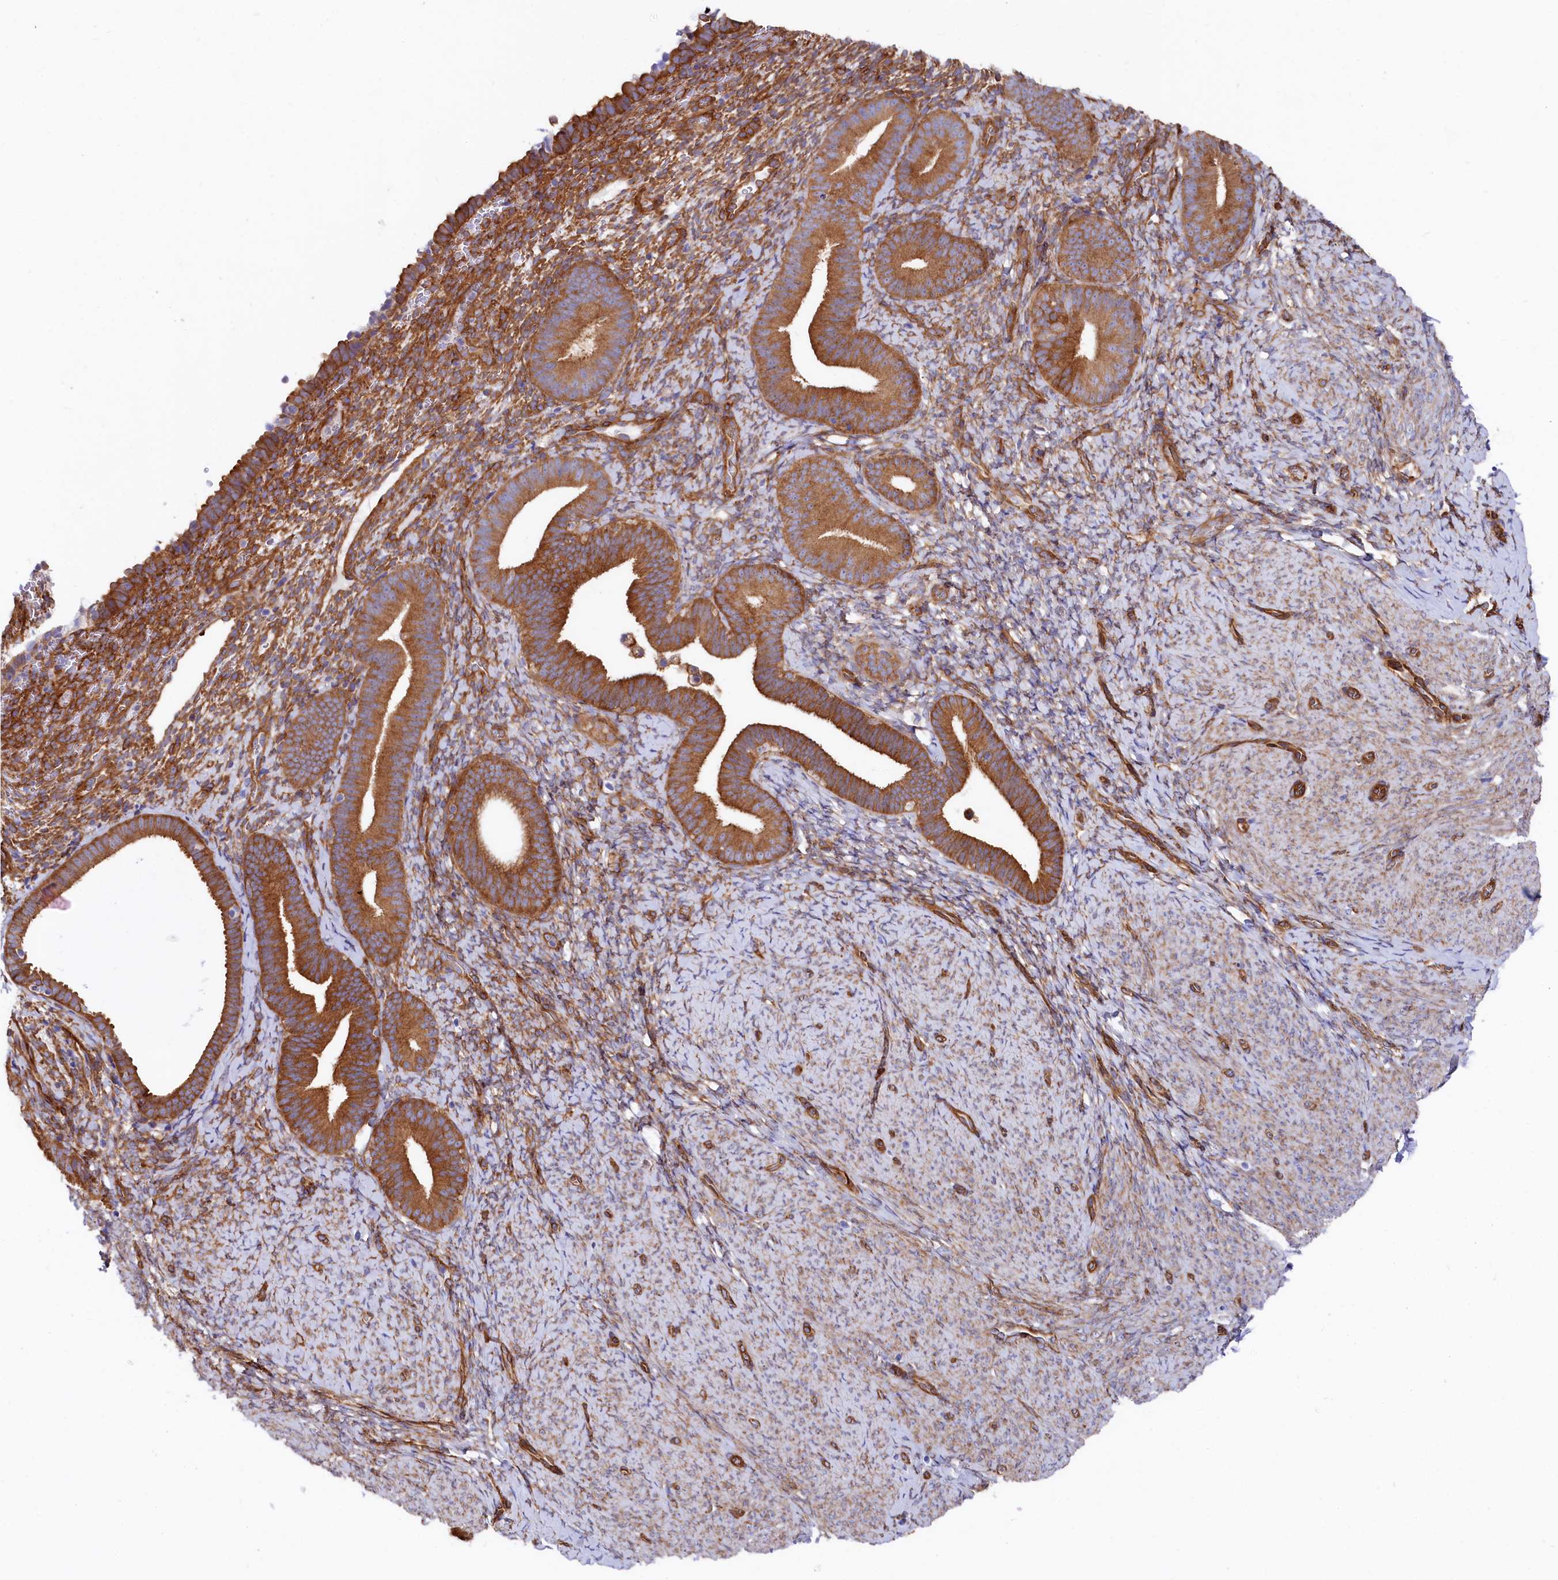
{"staining": {"intensity": "moderate", "quantity": "<25%", "location": "cytoplasmic/membranous"}, "tissue": "endometrium", "cell_type": "Cells in endometrial stroma", "image_type": "normal", "snomed": [{"axis": "morphology", "description": "Normal tissue, NOS"}, {"axis": "topography", "description": "Endometrium"}], "caption": "Protein staining displays moderate cytoplasmic/membranous expression in approximately <25% of cells in endometrial stroma in unremarkable endometrium. The staining is performed using DAB brown chromogen to label protein expression. The nuclei are counter-stained blue using hematoxylin.", "gene": "TNKS1BP1", "patient": {"sex": "female", "age": 65}}